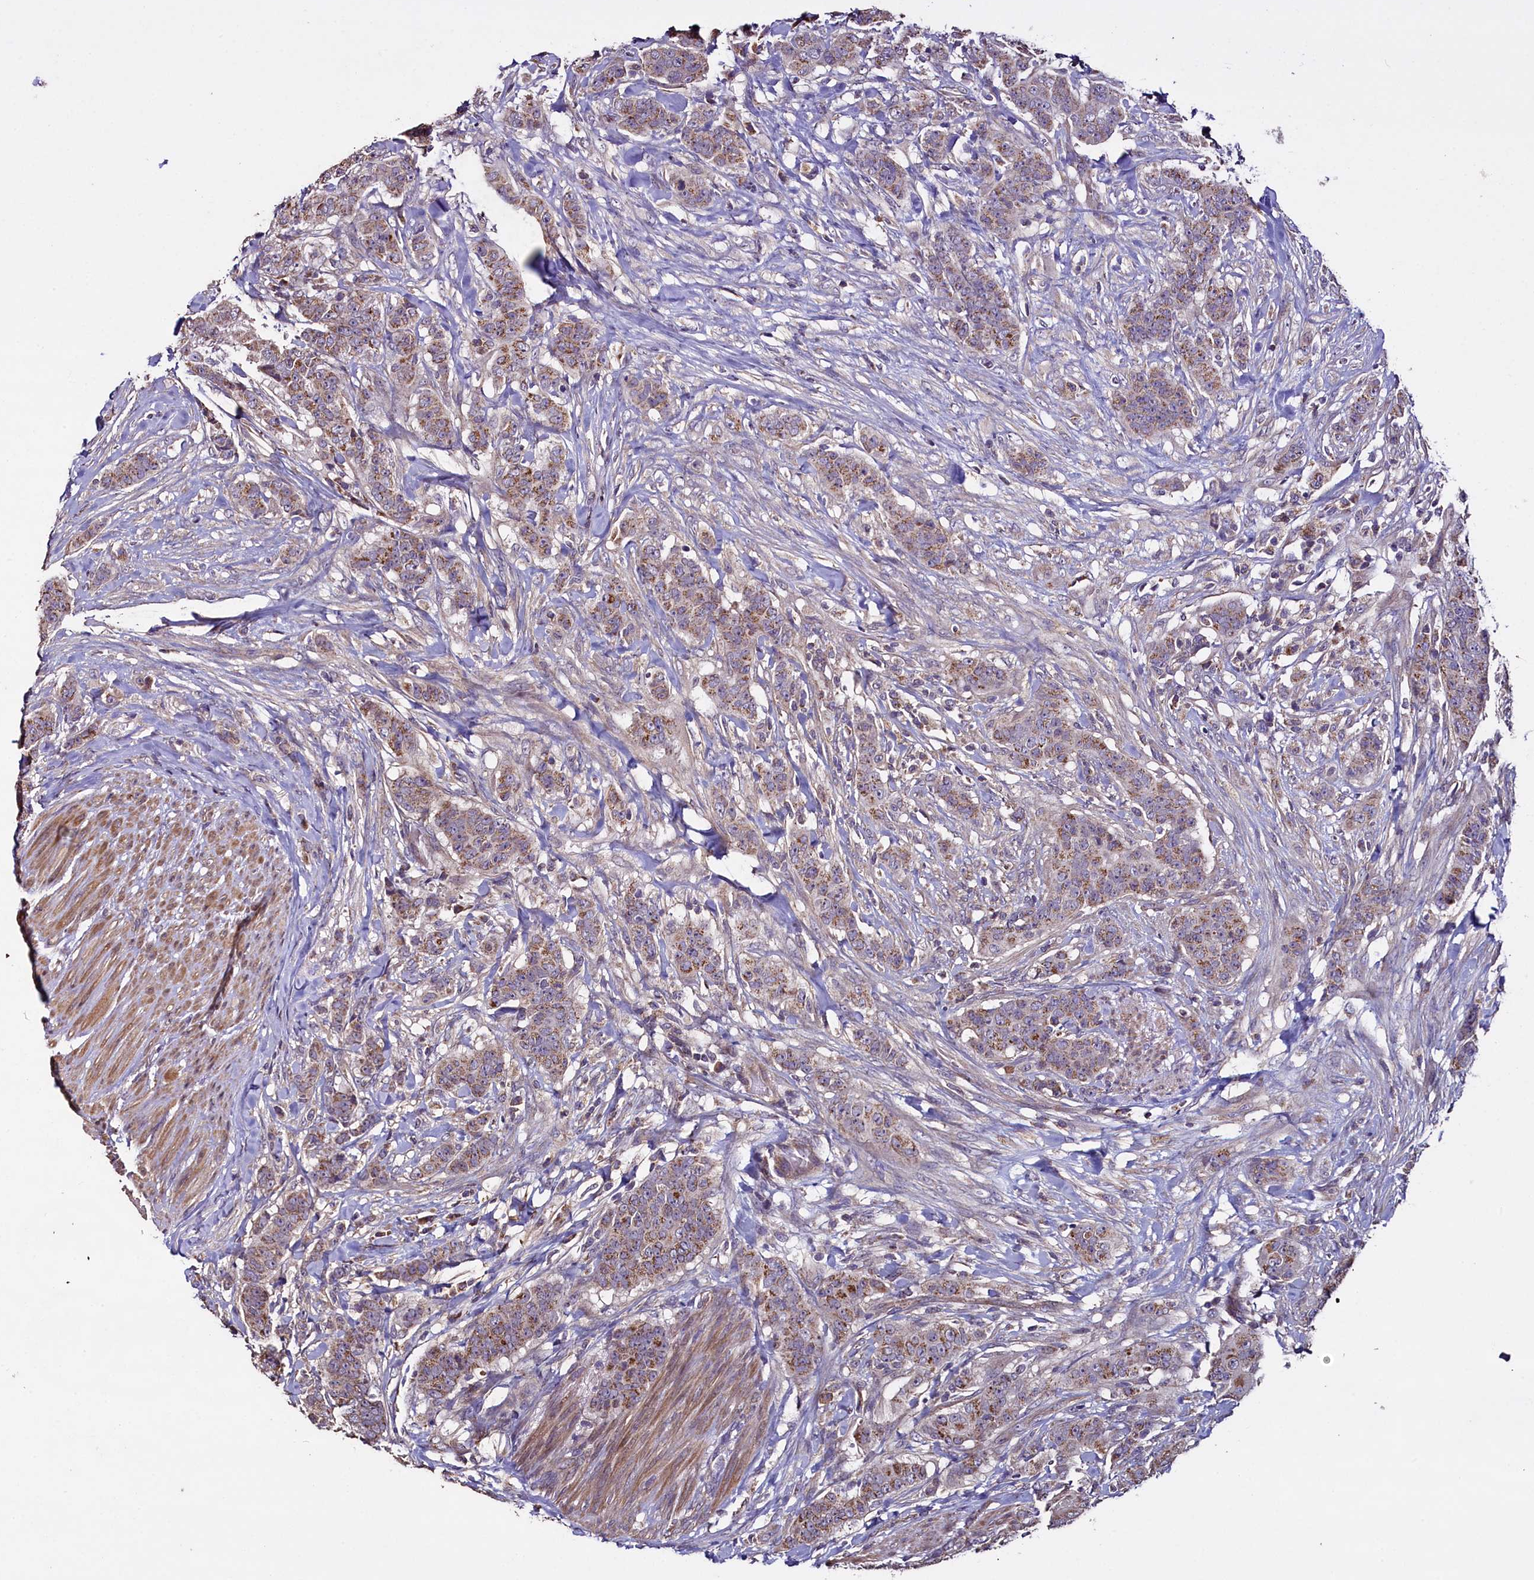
{"staining": {"intensity": "moderate", "quantity": ">75%", "location": "cytoplasmic/membranous"}, "tissue": "breast cancer", "cell_type": "Tumor cells", "image_type": "cancer", "snomed": [{"axis": "morphology", "description": "Duct carcinoma"}, {"axis": "topography", "description": "Breast"}], "caption": "Breast cancer stained for a protein reveals moderate cytoplasmic/membranous positivity in tumor cells. The staining is performed using DAB (3,3'-diaminobenzidine) brown chromogen to label protein expression. The nuclei are counter-stained blue using hematoxylin.", "gene": "COQ9", "patient": {"sex": "female", "age": 40}}